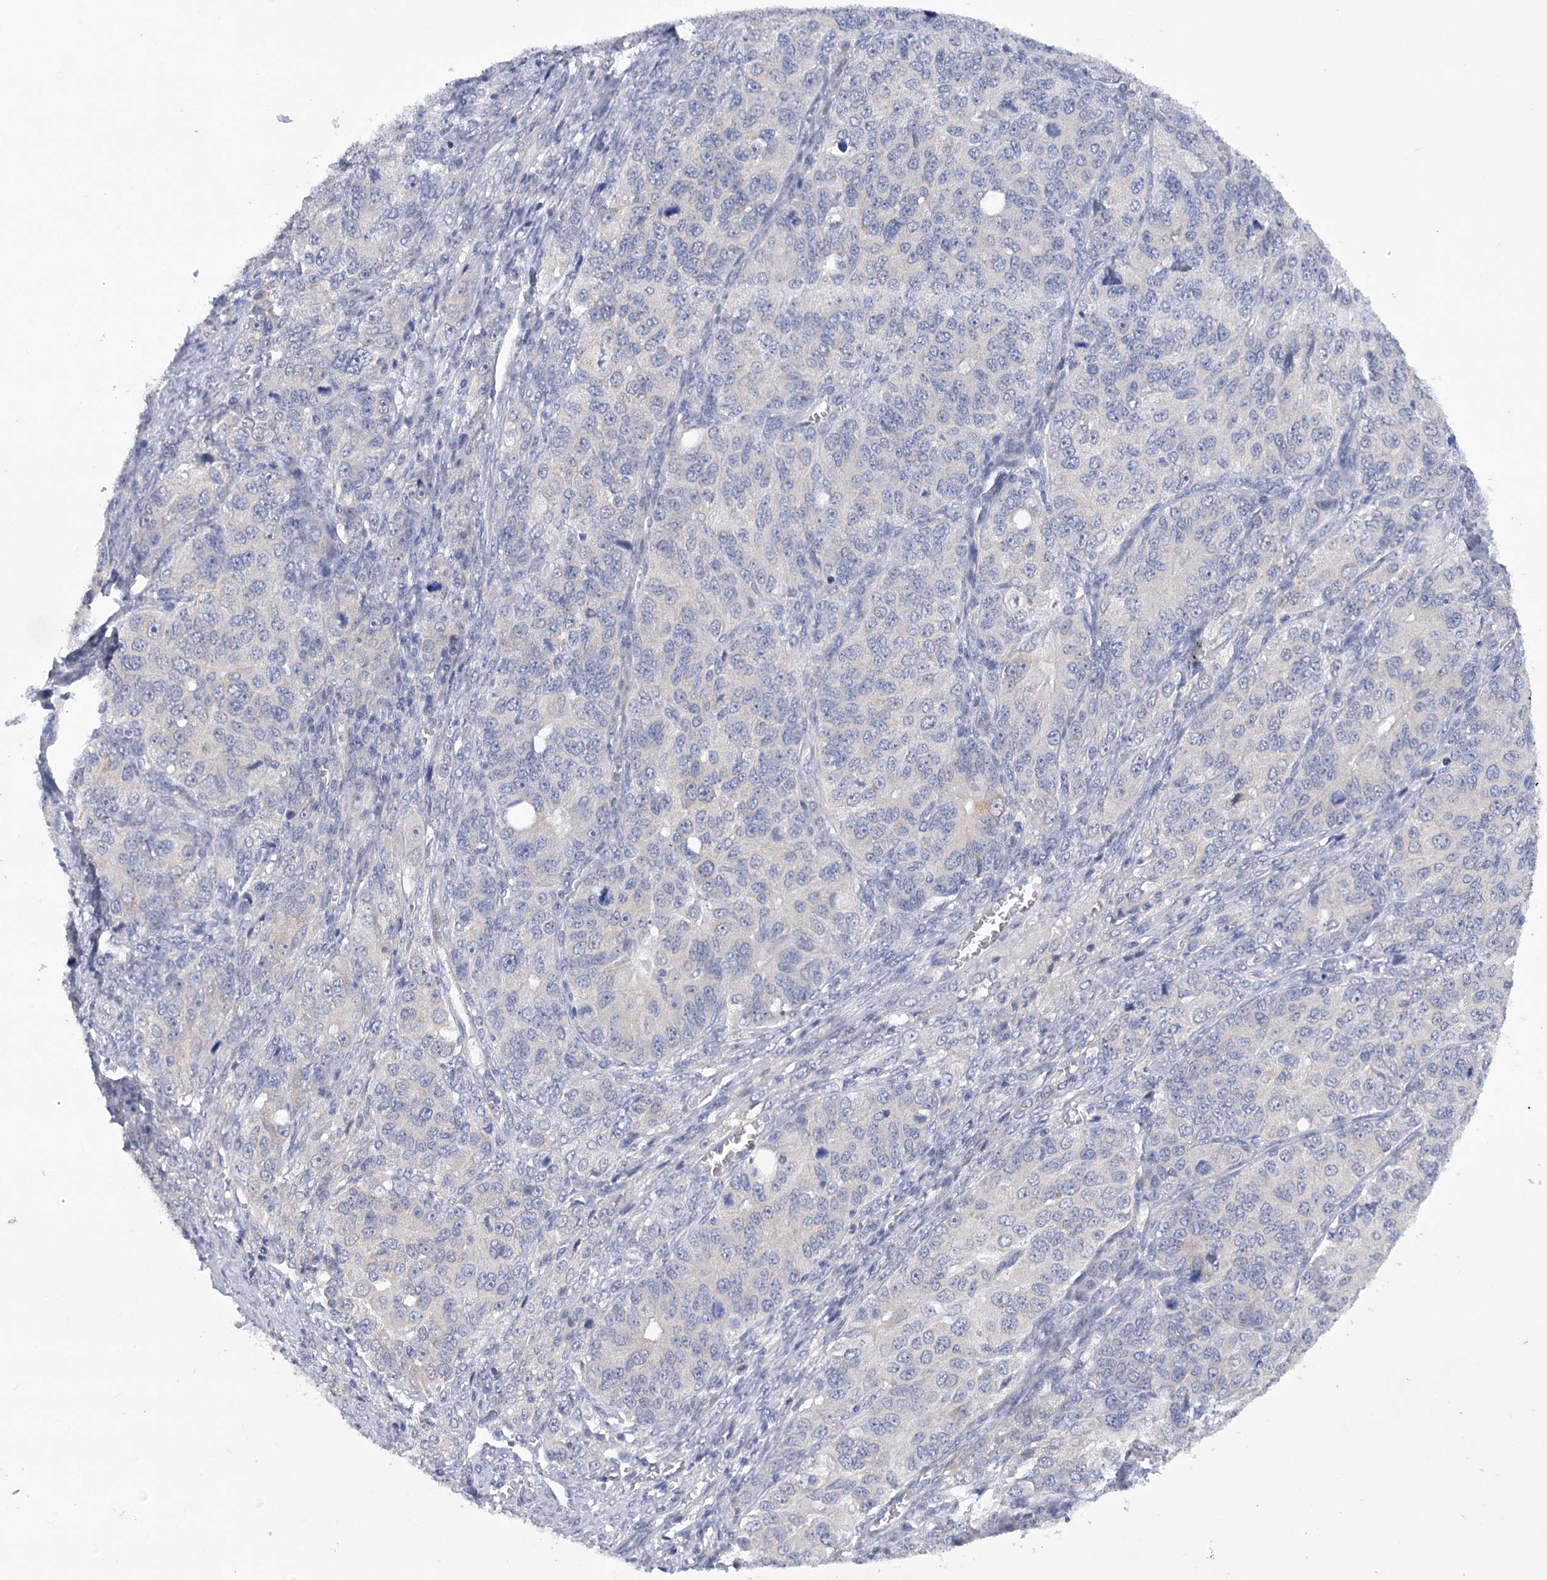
{"staining": {"intensity": "negative", "quantity": "none", "location": "none"}, "tissue": "ovarian cancer", "cell_type": "Tumor cells", "image_type": "cancer", "snomed": [{"axis": "morphology", "description": "Carcinoma, endometroid"}, {"axis": "topography", "description": "Ovary"}], "caption": "A histopathology image of human ovarian cancer is negative for staining in tumor cells.", "gene": "DCUN1D1", "patient": {"sex": "female", "age": 51}}